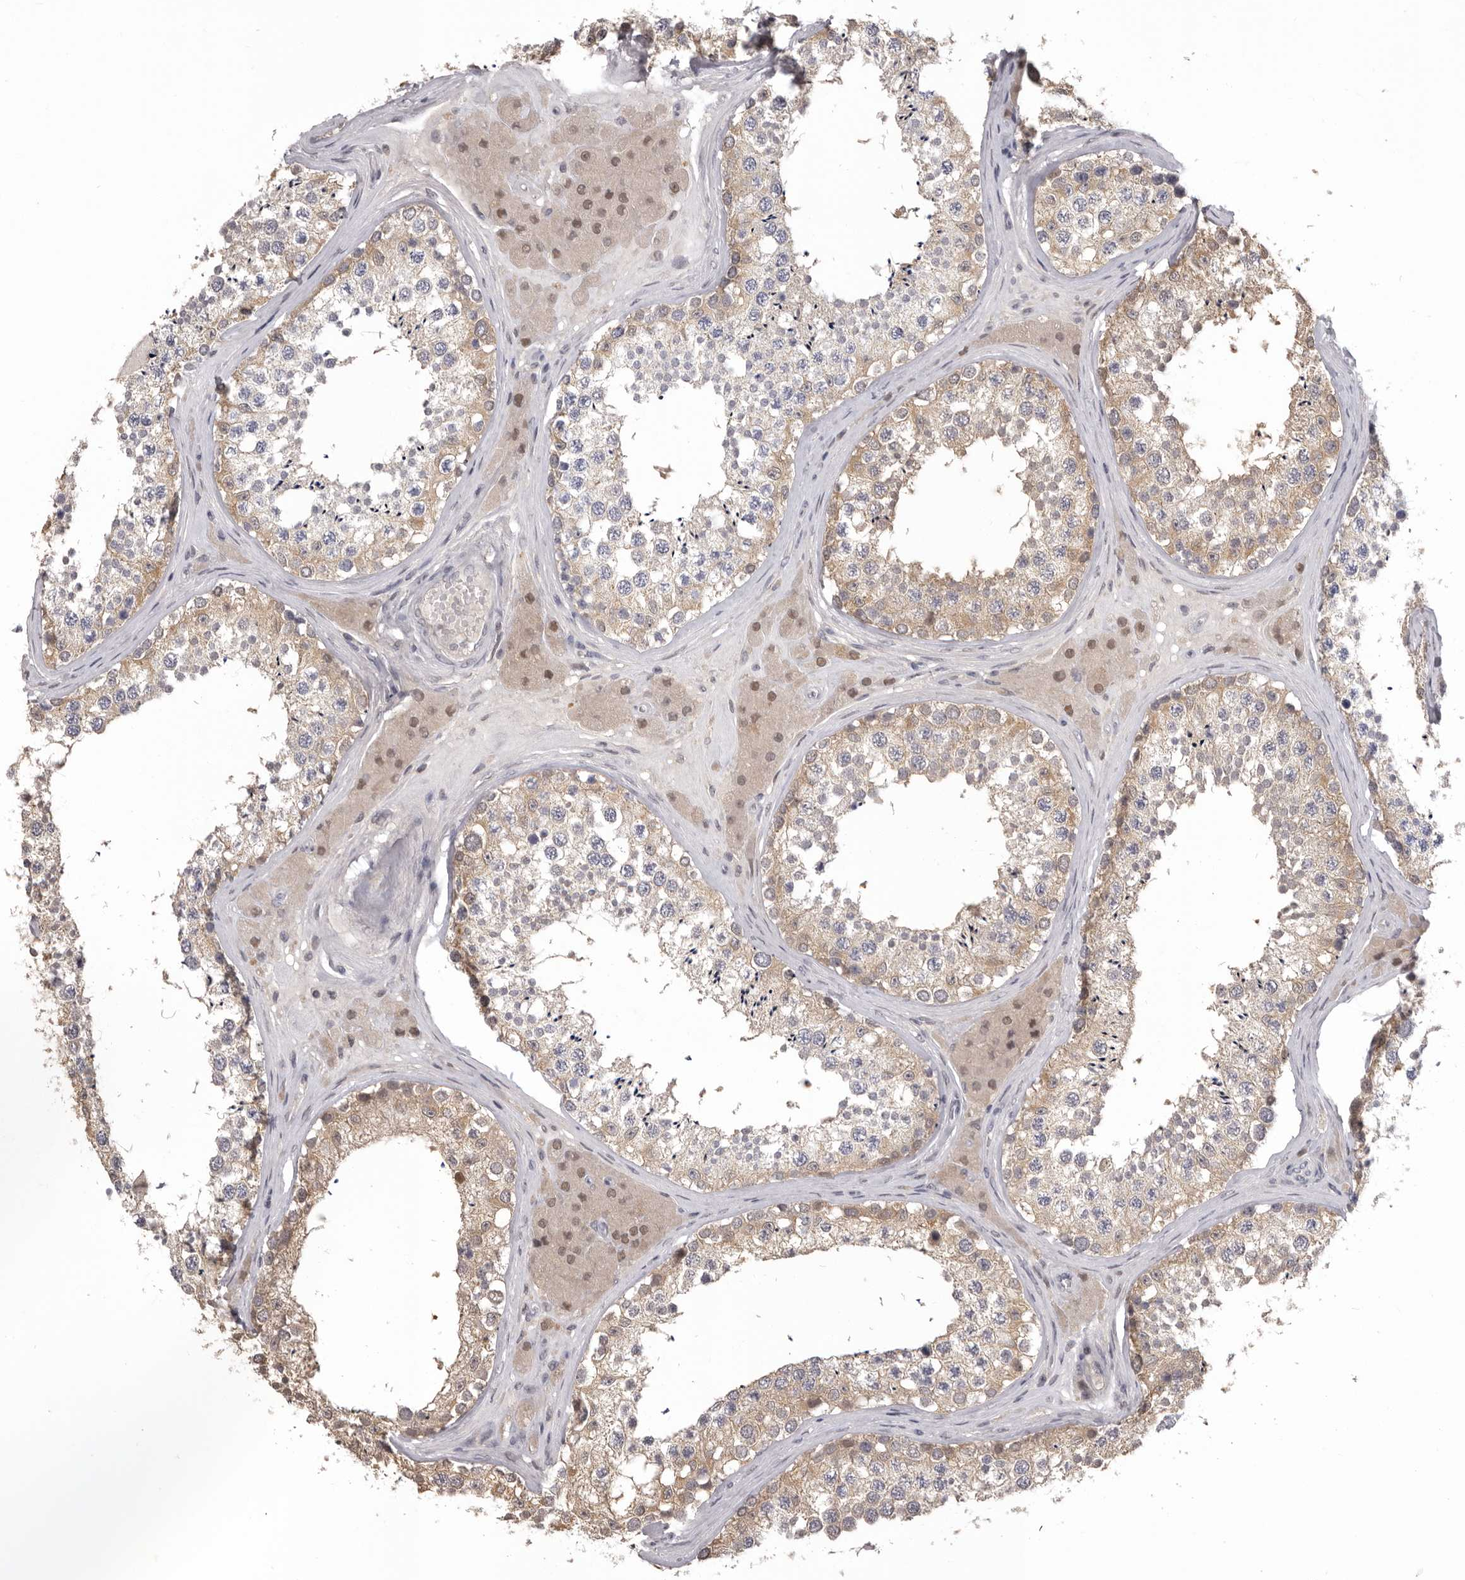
{"staining": {"intensity": "weak", "quantity": ">75%", "location": "cytoplasmic/membranous"}, "tissue": "testis", "cell_type": "Cells in seminiferous ducts", "image_type": "normal", "snomed": [{"axis": "morphology", "description": "Normal tissue, NOS"}, {"axis": "topography", "description": "Testis"}], "caption": "Testis stained with a brown dye exhibits weak cytoplasmic/membranous positive positivity in about >75% of cells in seminiferous ducts.", "gene": "MDH1", "patient": {"sex": "male", "age": 46}}